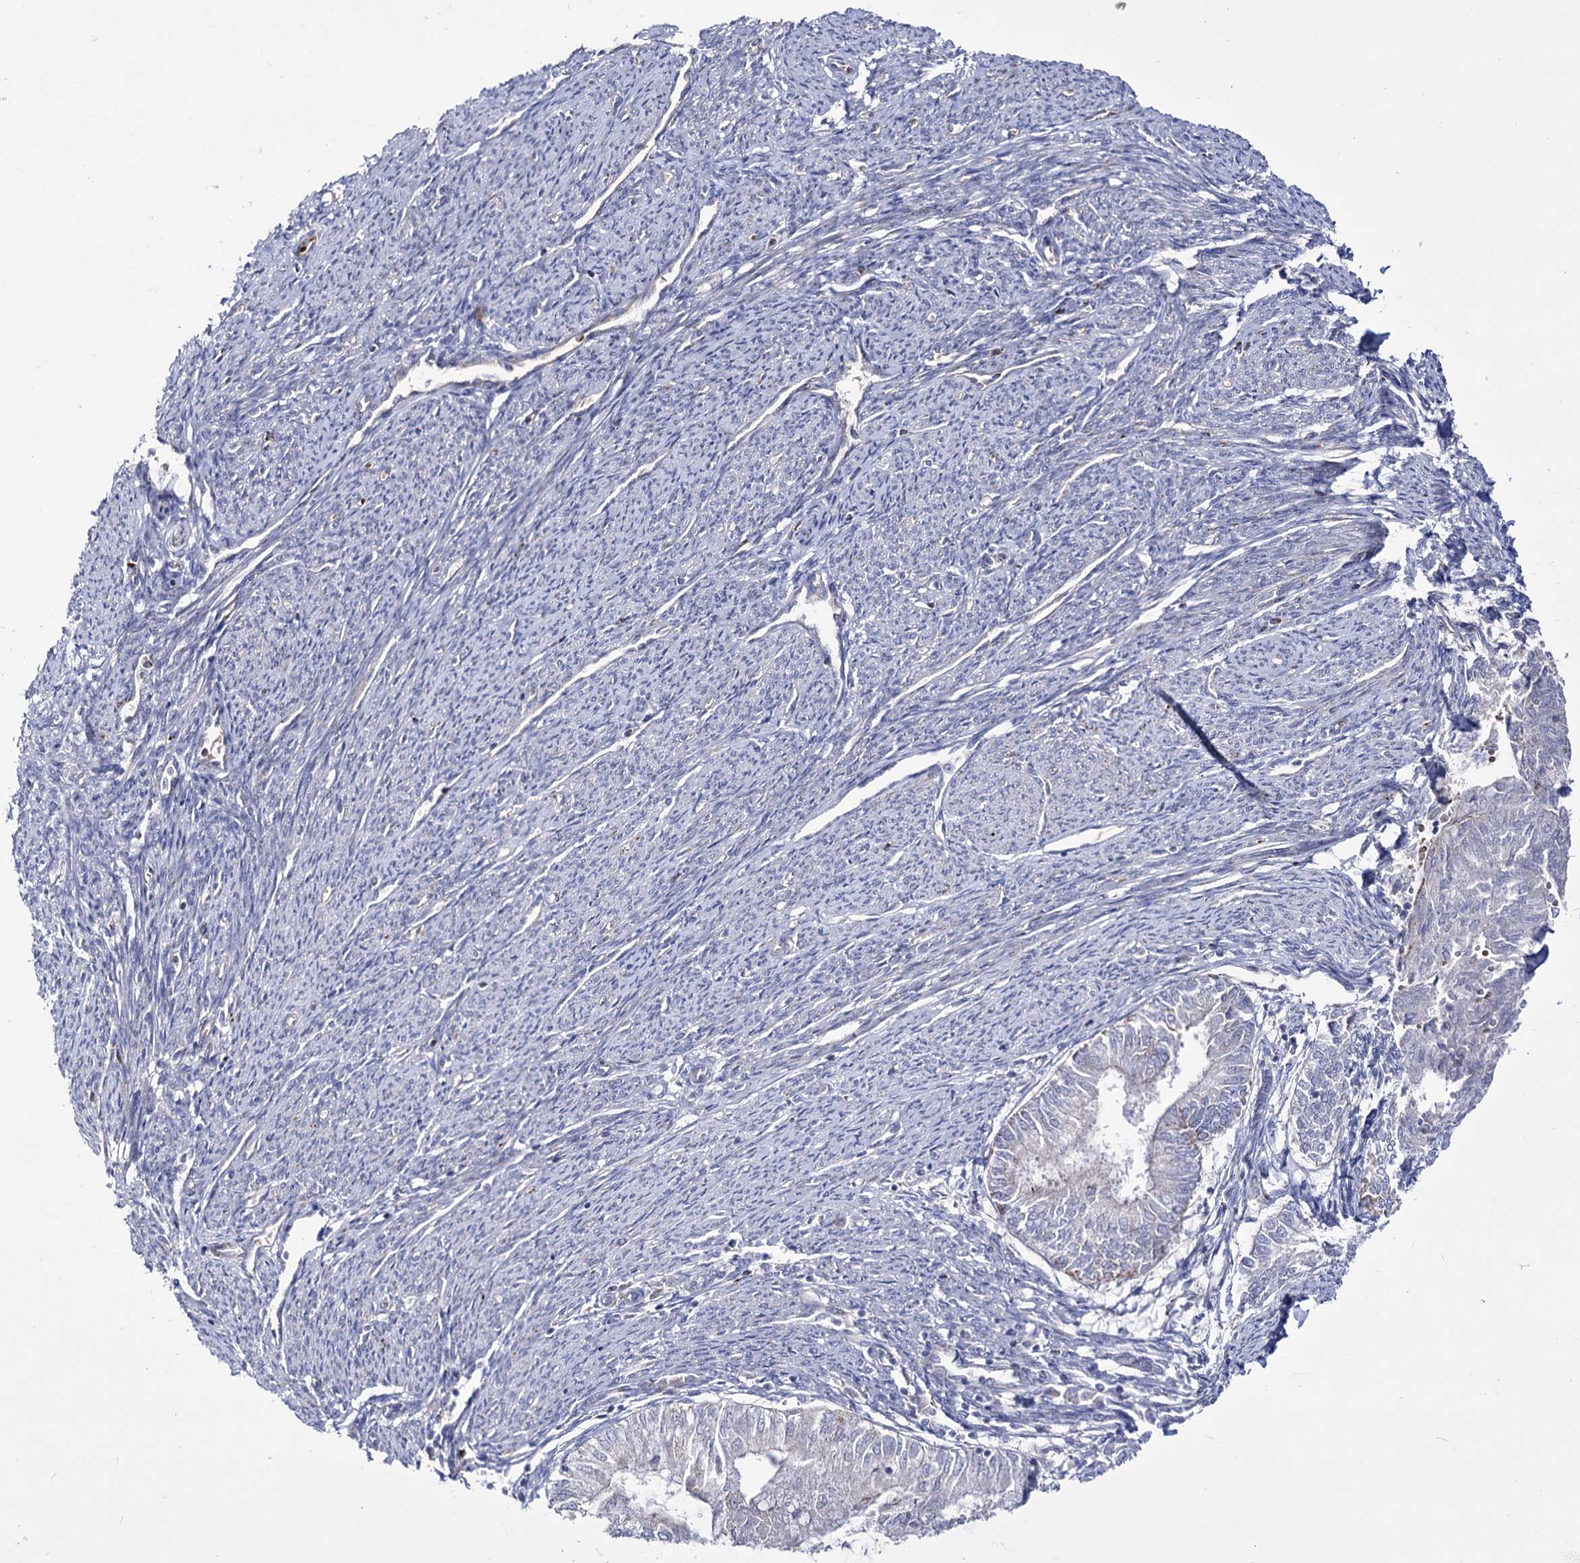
{"staining": {"intensity": "weak", "quantity": "25%-75%", "location": "cytoplasmic/membranous"}, "tissue": "smooth muscle", "cell_type": "Smooth muscle cells", "image_type": "normal", "snomed": [{"axis": "morphology", "description": "Normal tissue, NOS"}, {"axis": "topography", "description": "Smooth muscle"}, {"axis": "topography", "description": "Uterus"}], "caption": "Smooth muscle stained with DAB (3,3'-diaminobenzidine) IHC displays low levels of weak cytoplasmic/membranous expression in approximately 25%-75% of smooth muscle cells.", "gene": "OSBPL5", "patient": {"sex": "female", "age": 59}}